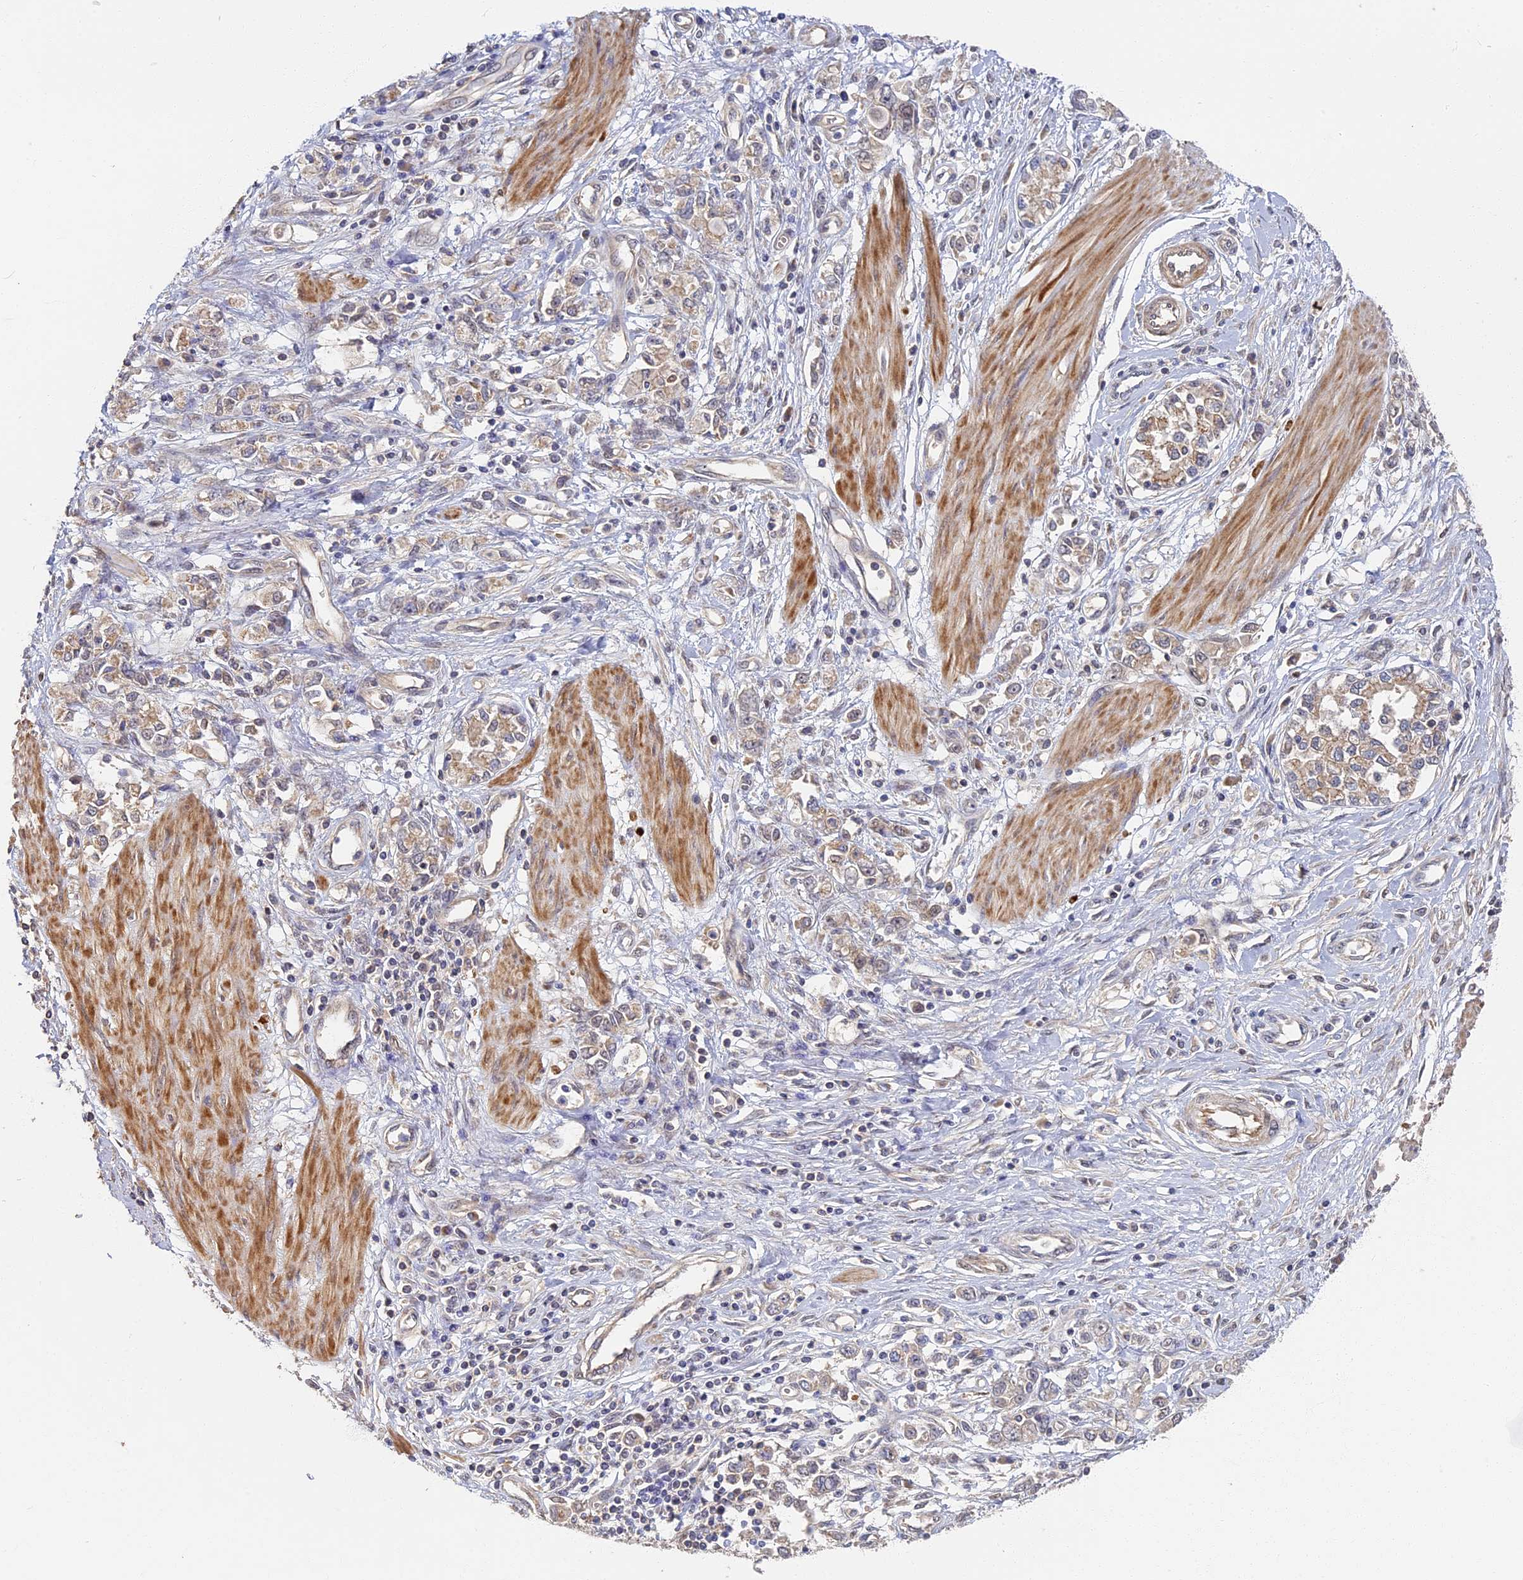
{"staining": {"intensity": "weak", "quantity": "<25%", "location": "cytoplasmic/membranous"}, "tissue": "stomach cancer", "cell_type": "Tumor cells", "image_type": "cancer", "snomed": [{"axis": "morphology", "description": "Adenocarcinoma, NOS"}, {"axis": "topography", "description": "Stomach"}], "caption": "The IHC image has no significant staining in tumor cells of adenocarcinoma (stomach) tissue.", "gene": "RSPH3", "patient": {"sex": "female", "age": 76}}